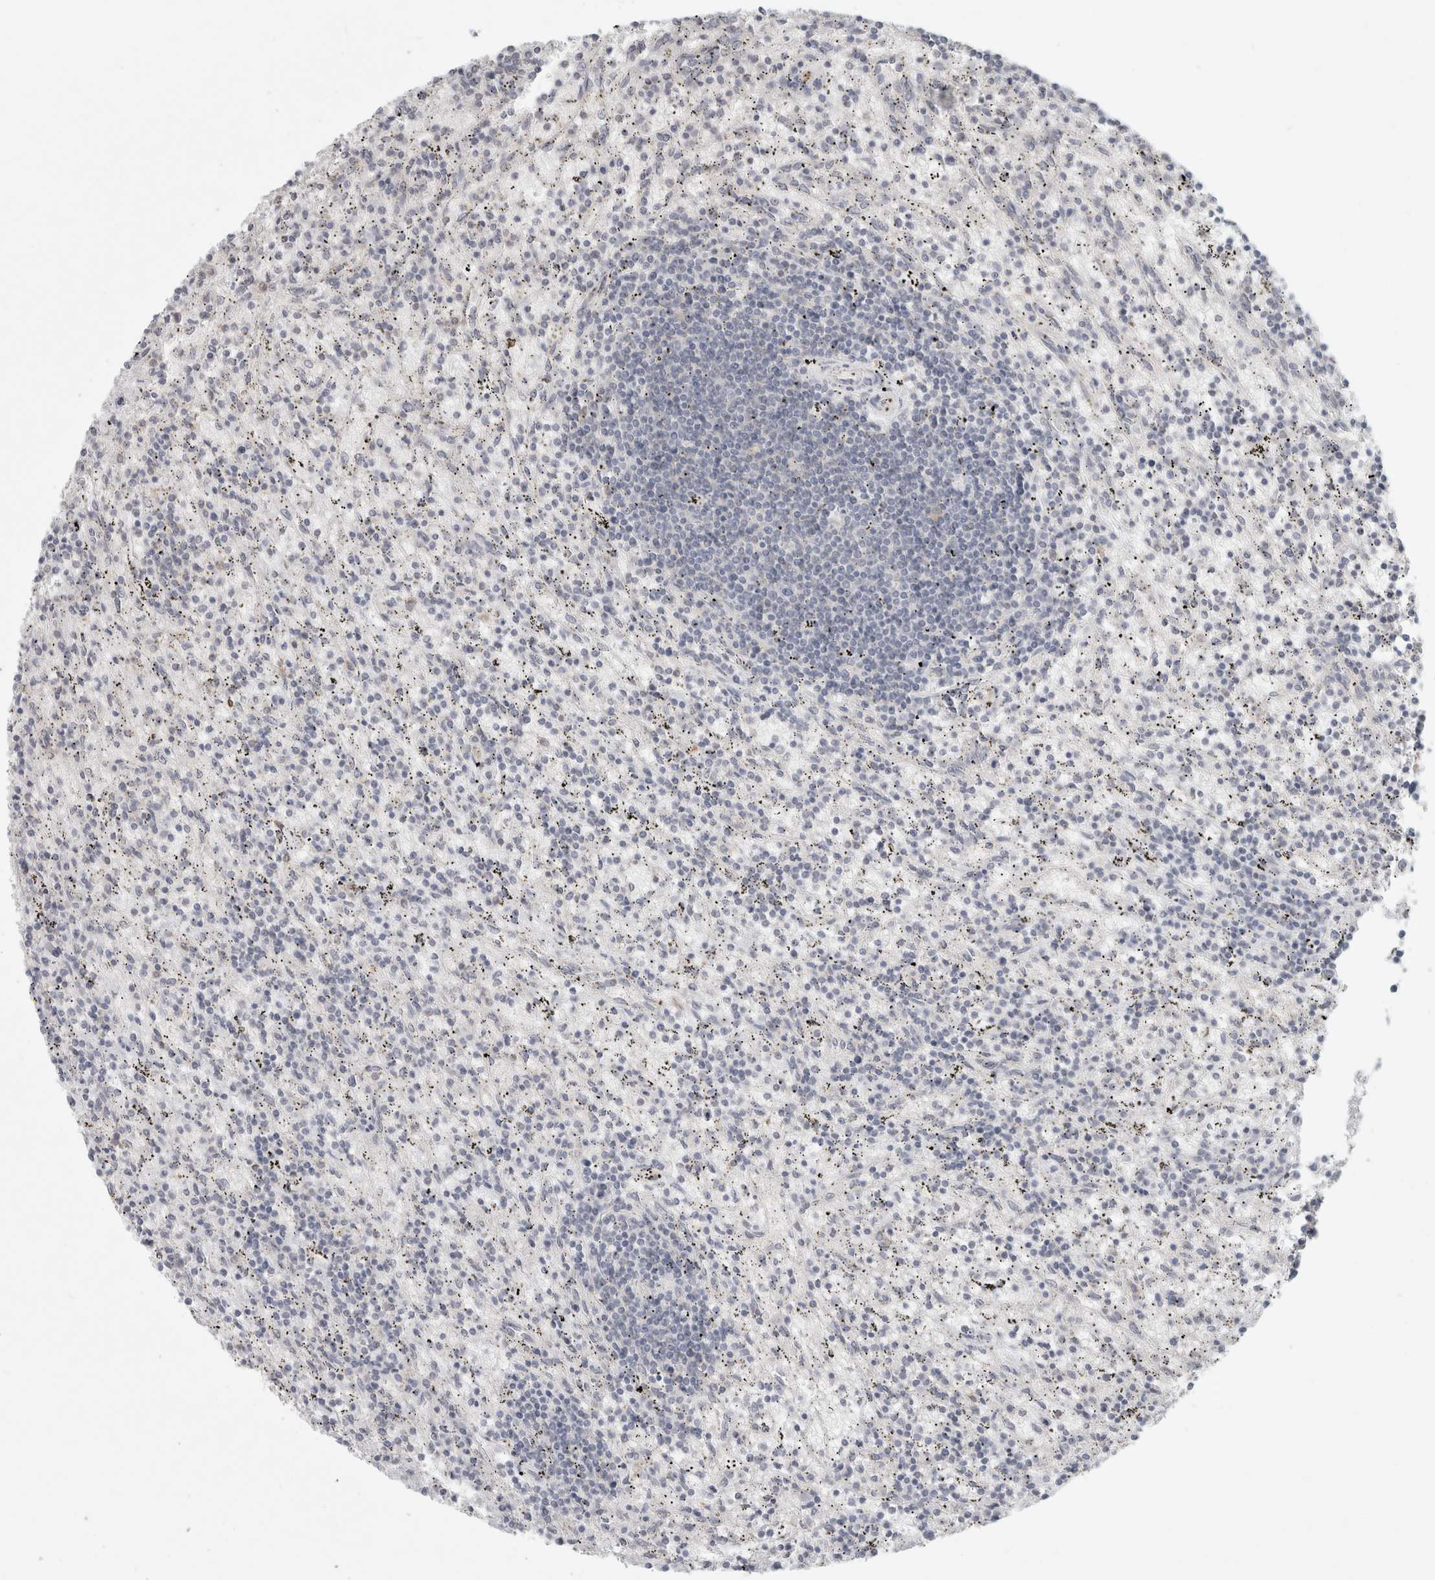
{"staining": {"intensity": "negative", "quantity": "none", "location": "none"}, "tissue": "lymphoma", "cell_type": "Tumor cells", "image_type": "cancer", "snomed": [{"axis": "morphology", "description": "Malignant lymphoma, non-Hodgkin's type, Low grade"}, {"axis": "topography", "description": "Spleen"}], "caption": "Immunohistochemical staining of human low-grade malignant lymphoma, non-Hodgkin's type displays no significant positivity in tumor cells.", "gene": "RASAL2", "patient": {"sex": "male", "age": 76}}